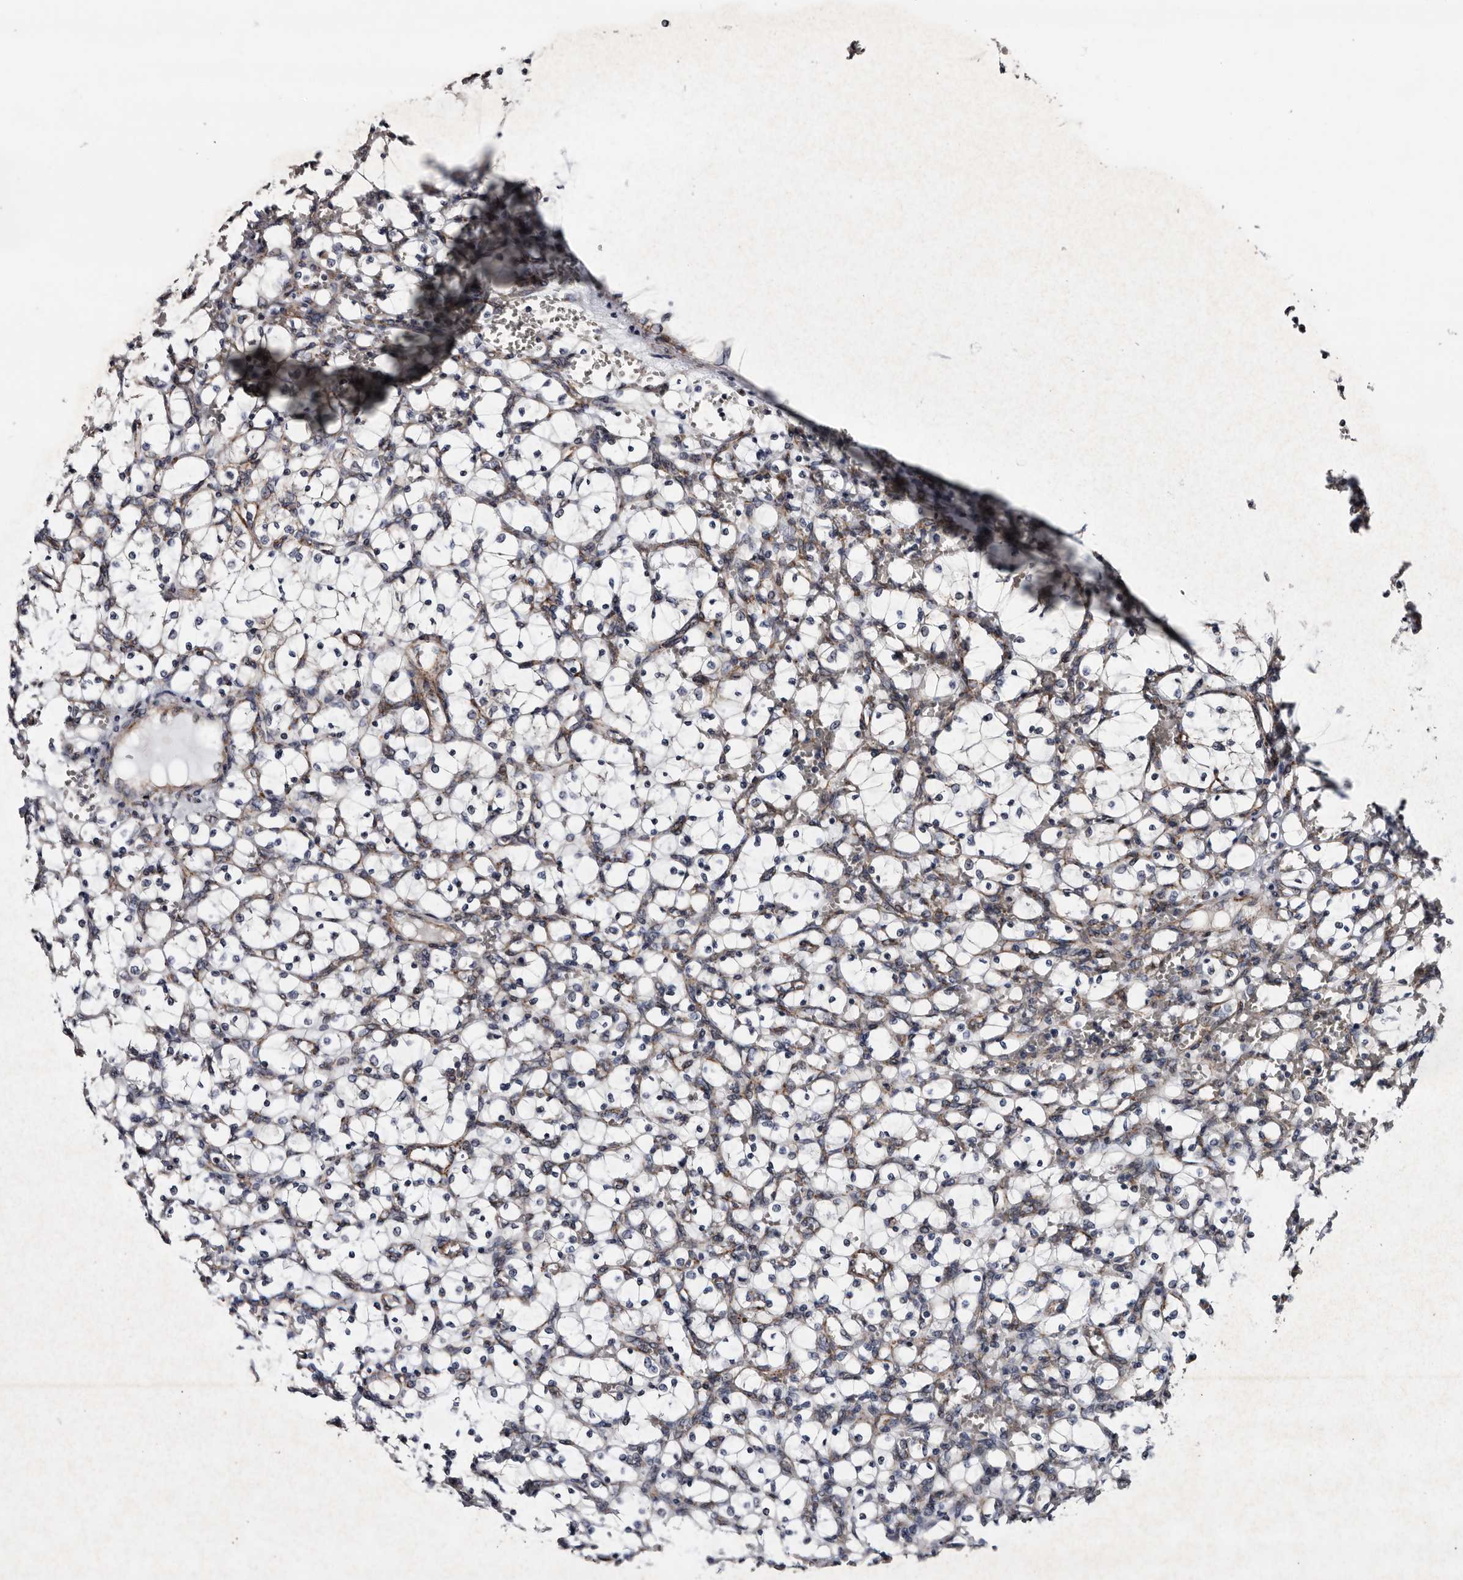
{"staining": {"intensity": "negative", "quantity": "none", "location": "none"}, "tissue": "renal cancer", "cell_type": "Tumor cells", "image_type": "cancer", "snomed": [{"axis": "morphology", "description": "Adenocarcinoma, NOS"}, {"axis": "topography", "description": "Kidney"}], "caption": "Photomicrograph shows no protein staining in tumor cells of renal cancer (adenocarcinoma) tissue.", "gene": "ARMCX2", "patient": {"sex": "female", "age": 69}}